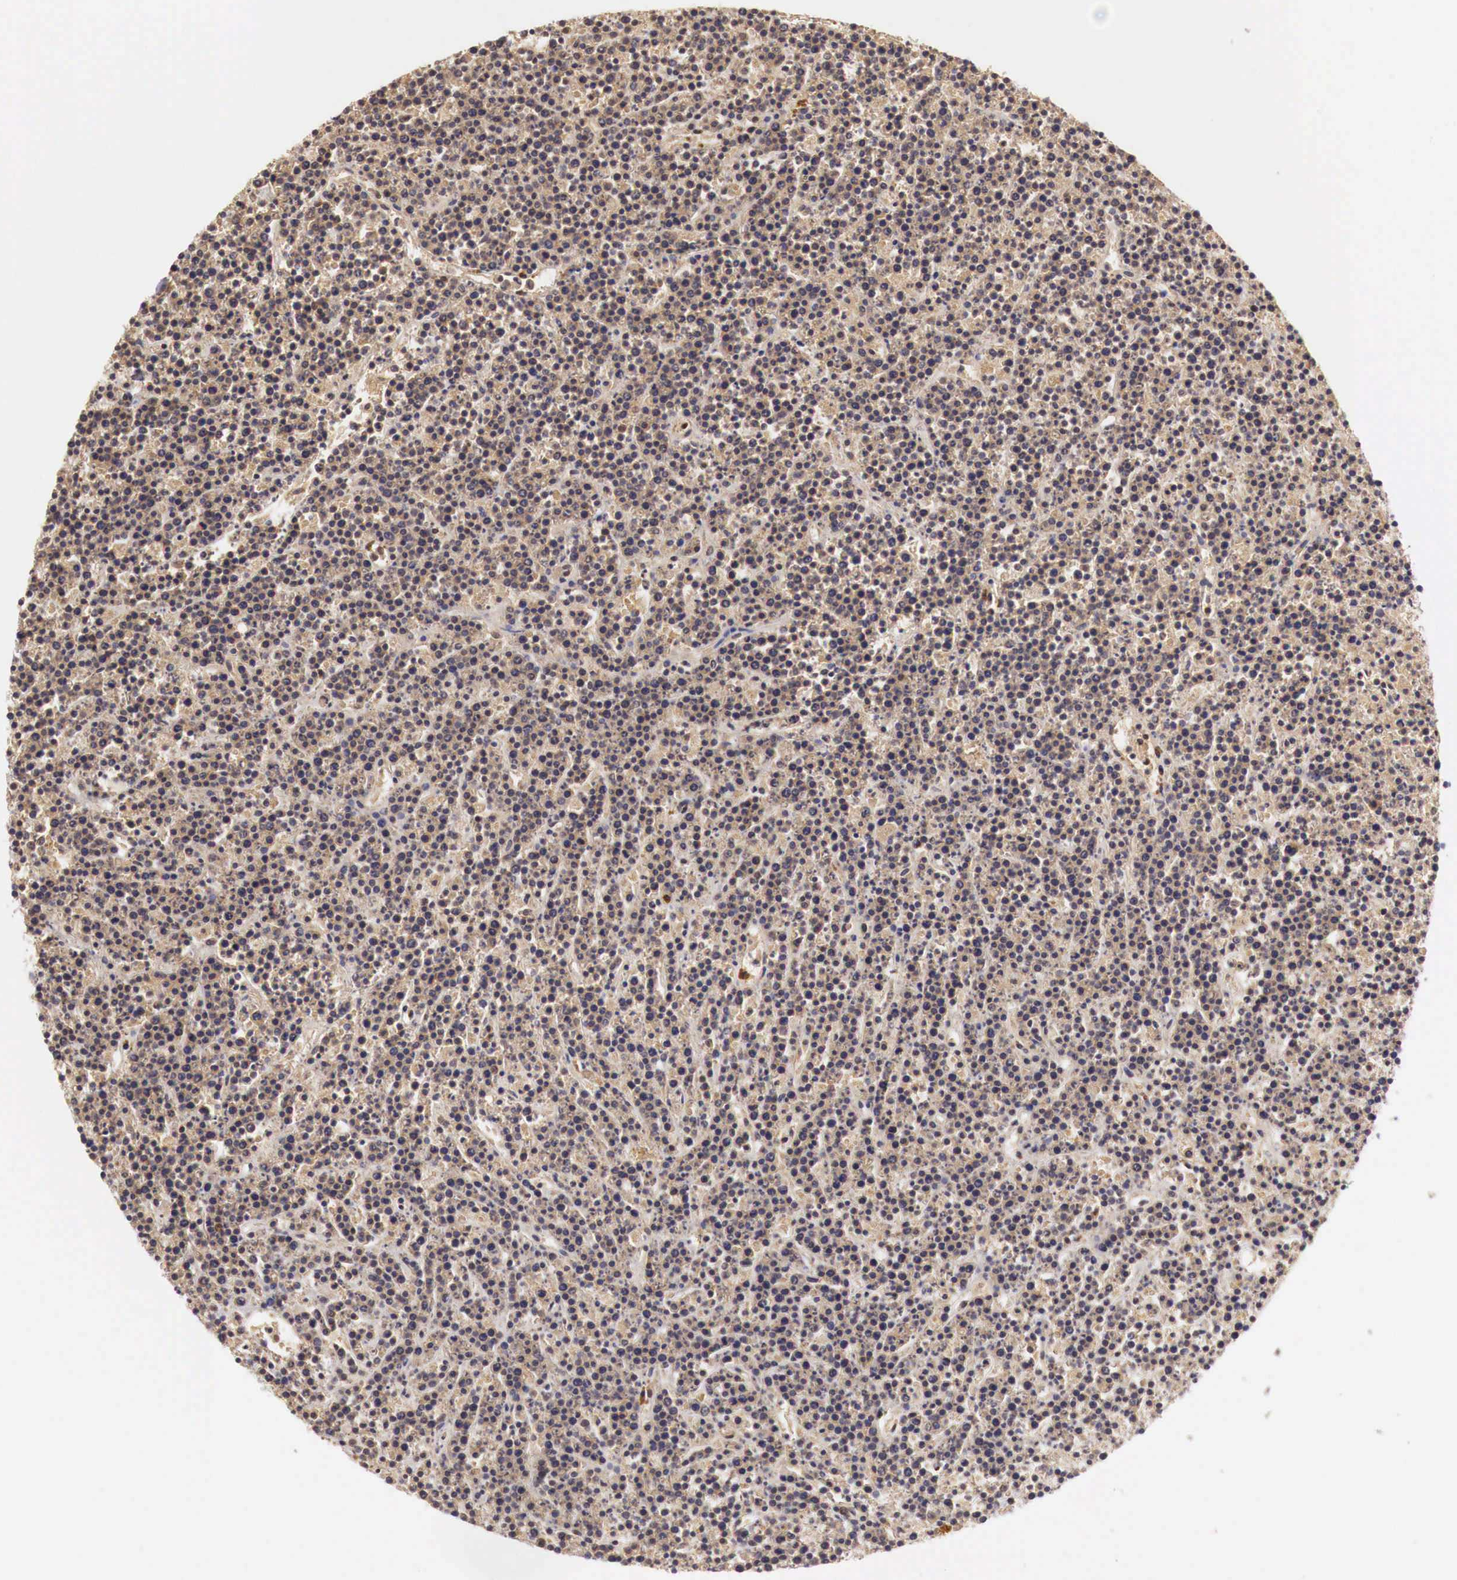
{"staining": {"intensity": "moderate", "quantity": ">75%", "location": "cytoplasmic/membranous,nuclear"}, "tissue": "lymphoma", "cell_type": "Tumor cells", "image_type": "cancer", "snomed": [{"axis": "morphology", "description": "Malignant lymphoma, non-Hodgkin's type, High grade"}, {"axis": "topography", "description": "Ovary"}], "caption": "Lymphoma tissue displays moderate cytoplasmic/membranous and nuclear expression in approximately >75% of tumor cells, visualized by immunohistochemistry.", "gene": "GPKOW", "patient": {"sex": "female", "age": 56}}